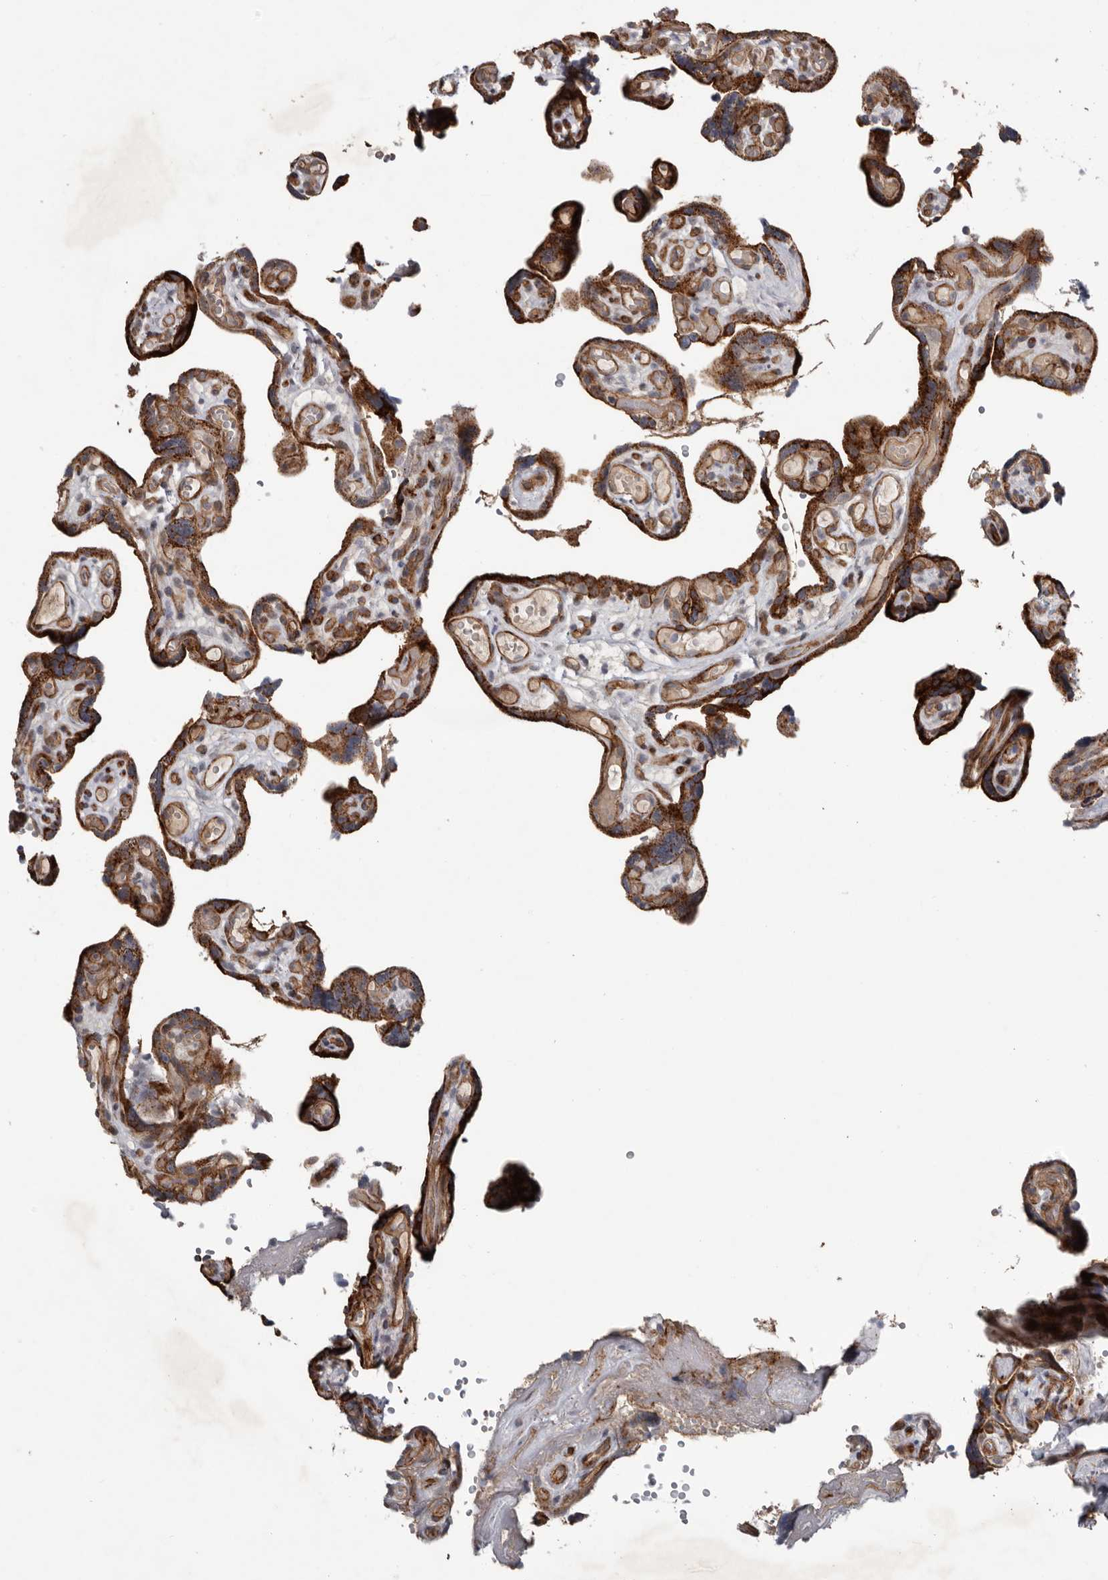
{"staining": {"intensity": "moderate", "quantity": "25%-75%", "location": "cytoplasmic/membranous"}, "tissue": "placenta", "cell_type": "Decidual cells", "image_type": "normal", "snomed": [{"axis": "morphology", "description": "Normal tissue, NOS"}, {"axis": "topography", "description": "Placenta"}], "caption": "Benign placenta shows moderate cytoplasmic/membranous positivity in about 25%-75% of decidual cells, visualized by immunohistochemistry.", "gene": "RANBP17", "patient": {"sex": "female", "age": 30}}